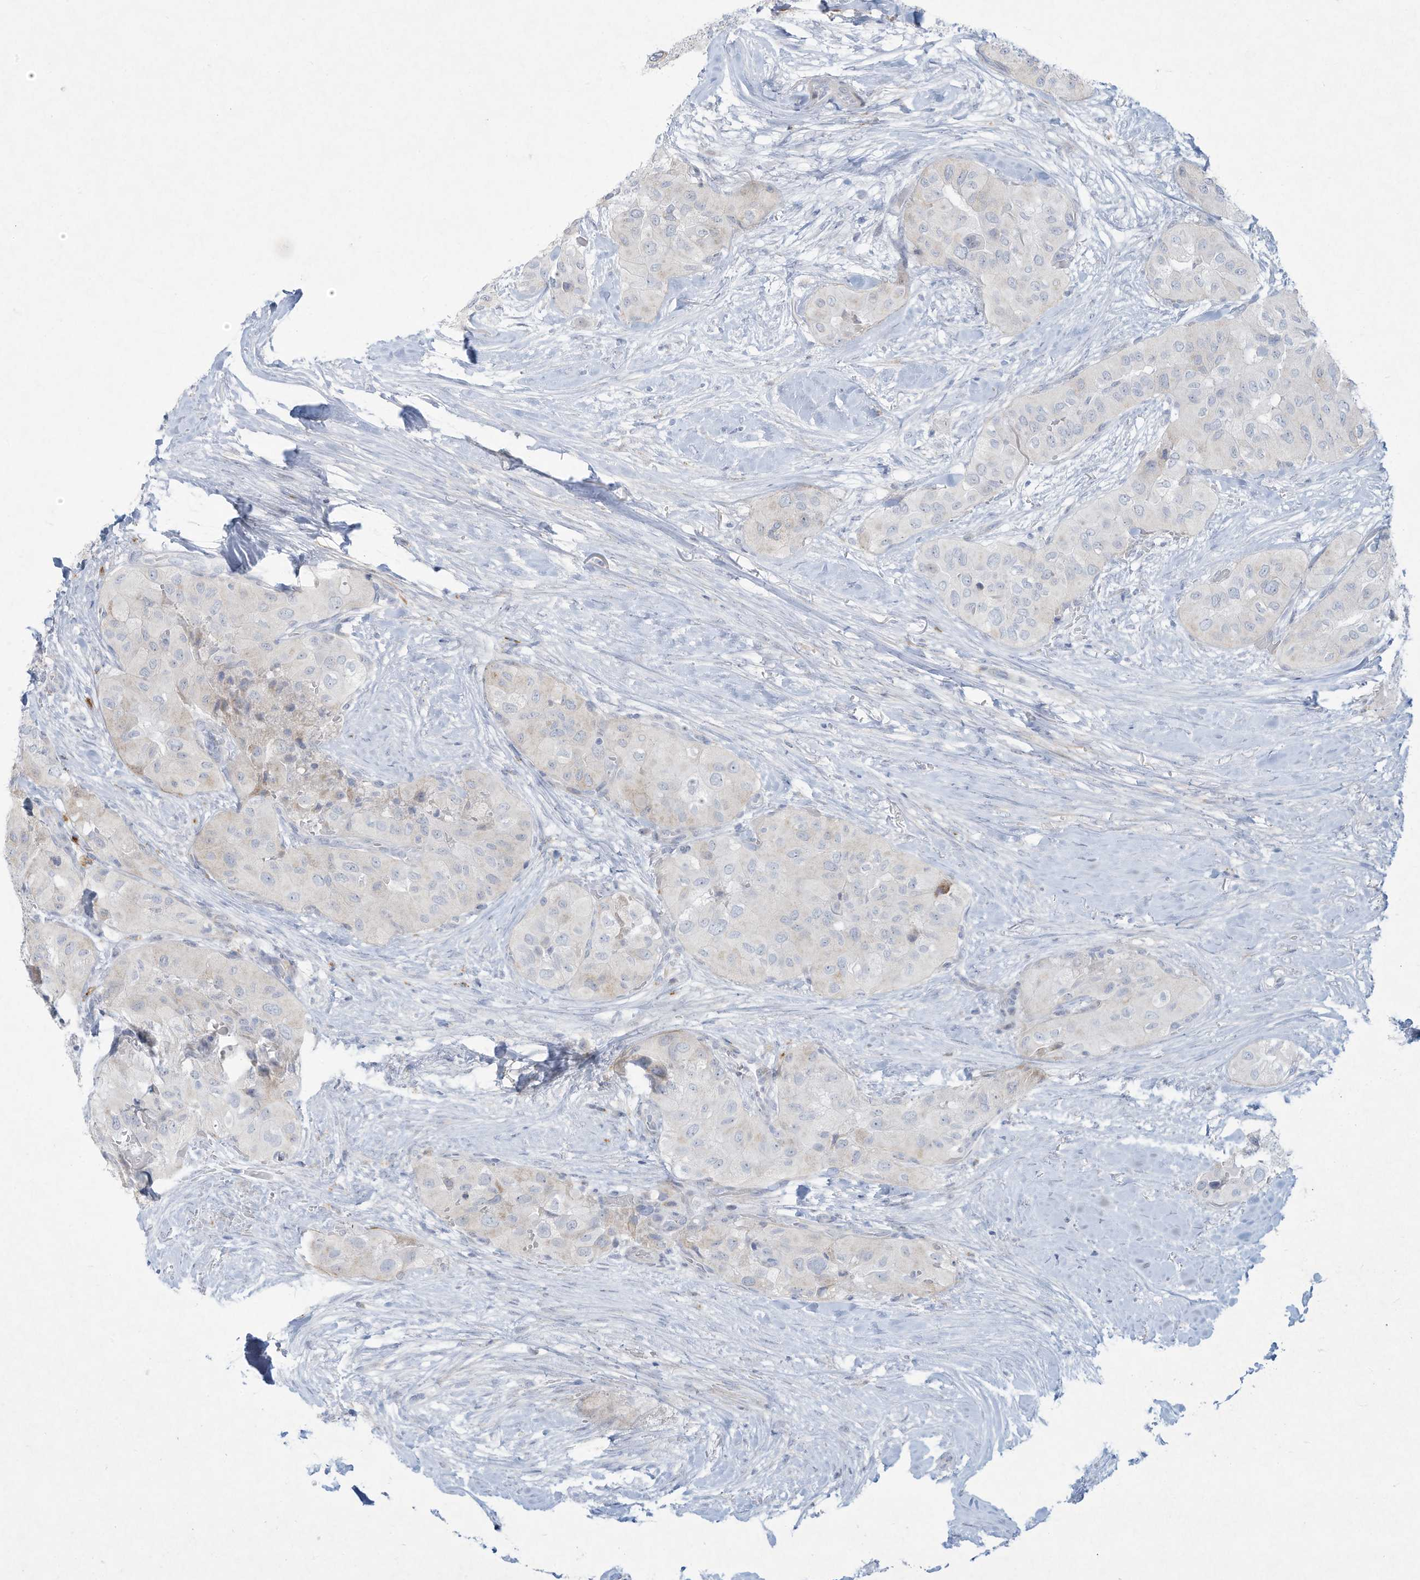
{"staining": {"intensity": "negative", "quantity": "none", "location": "none"}, "tissue": "thyroid cancer", "cell_type": "Tumor cells", "image_type": "cancer", "snomed": [{"axis": "morphology", "description": "Papillary adenocarcinoma, NOS"}, {"axis": "topography", "description": "Thyroid gland"}], "caption": "Human thyroid cancer stained for a protein using immunohistochemistry (IHC) reveals no staining in tumor cells.", "gene": "PAX6", "patient": {"sex": "female", "age": 59}}